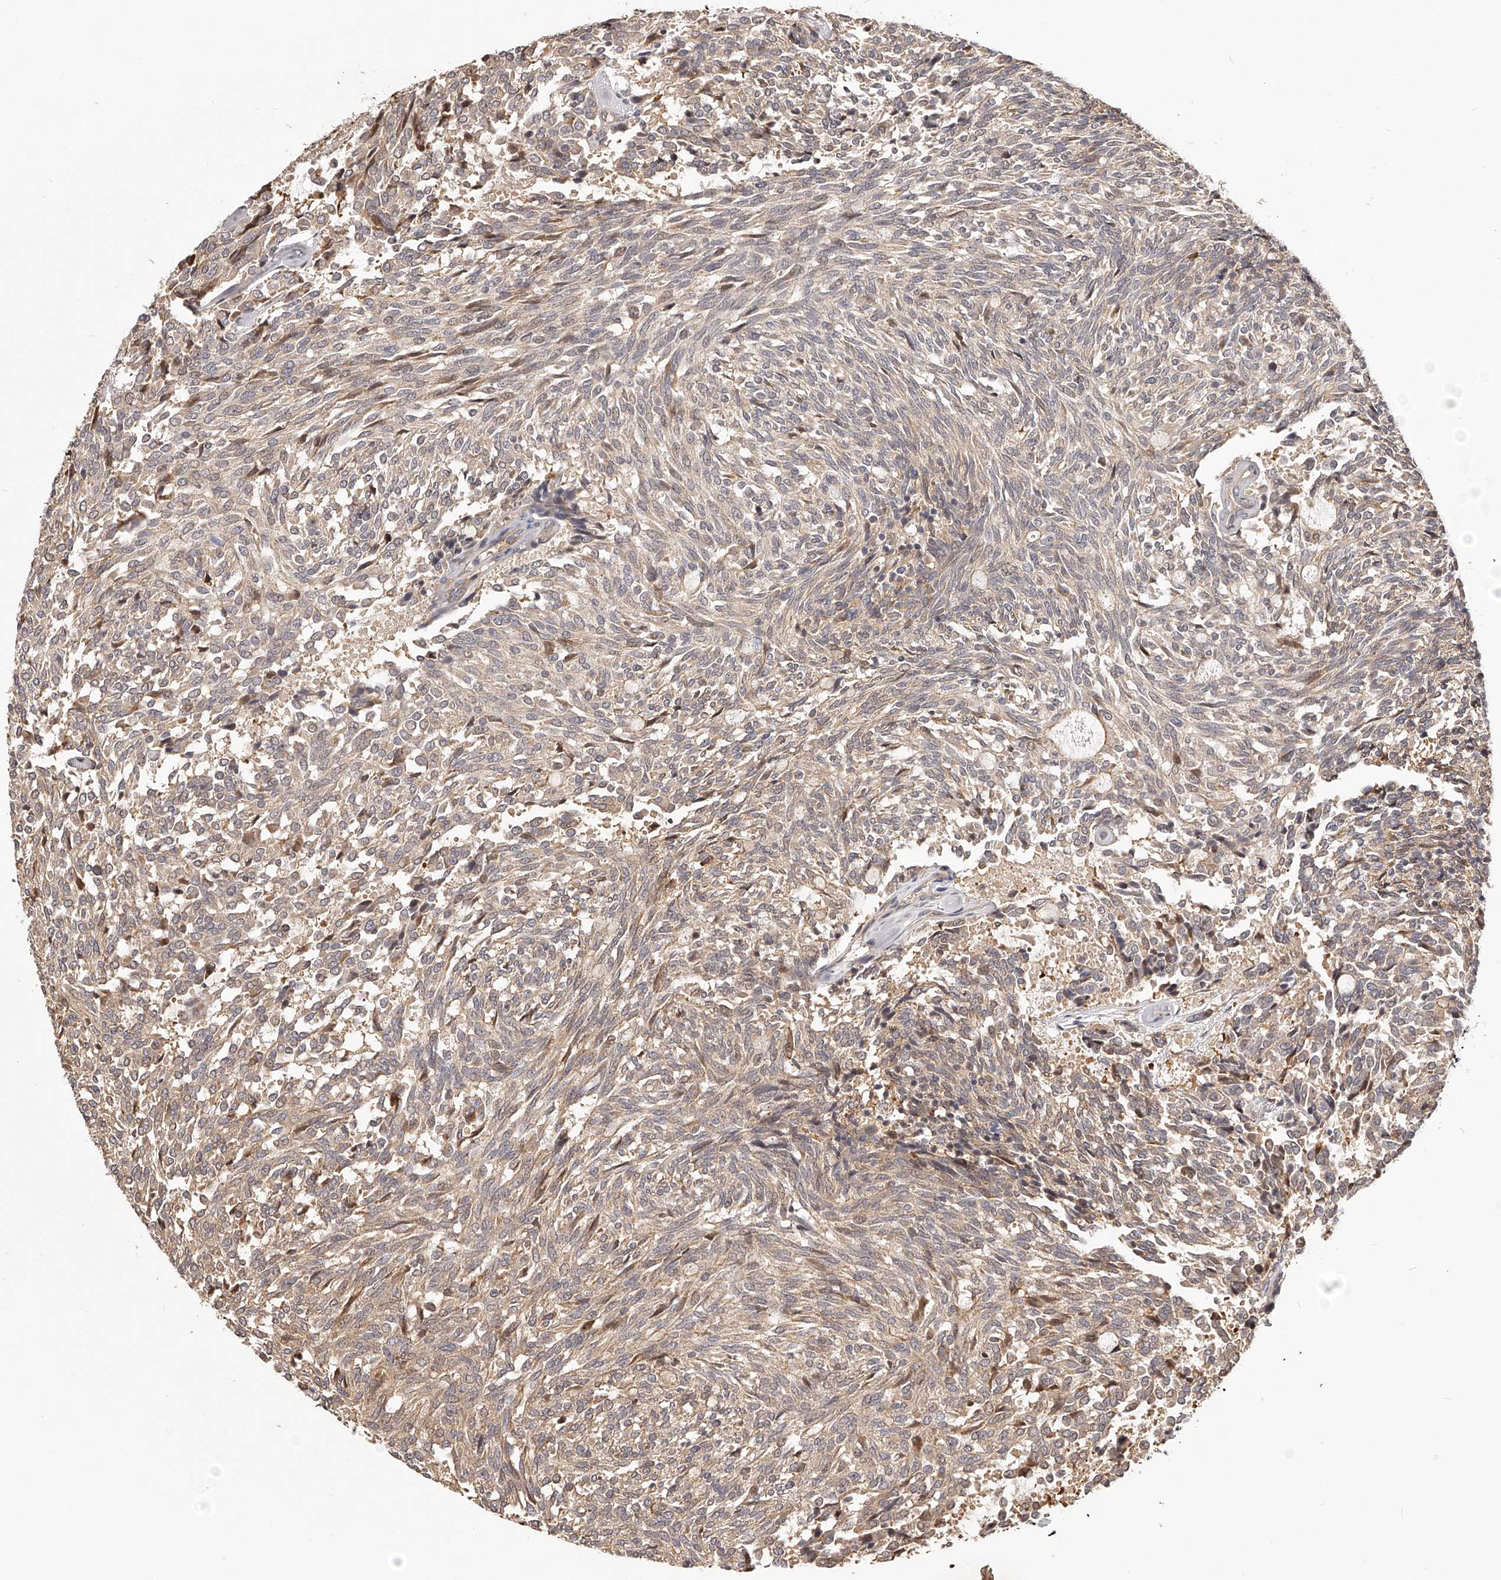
{"staining": {"intensity": "weak", "quantity": ">75%", "location": "cytoplasmic/membranous"}, "tissue": "carcinoid", "cell_type": "Tumor cells", "image_type": "cancer", "snomed": [{"axis": "morphology", "description": "Carcinoid, malignant, NOS"}, {"axis": "topography", "description": "Pancreas"}], "caption": "Immunohistochemical staining of human carcinoid displays low levels of weak cytoplasmic/membranous expression in about >75% of tumor cells.", "gene": "ZNF582", "patient": {"sex": "female", "age": 54}}